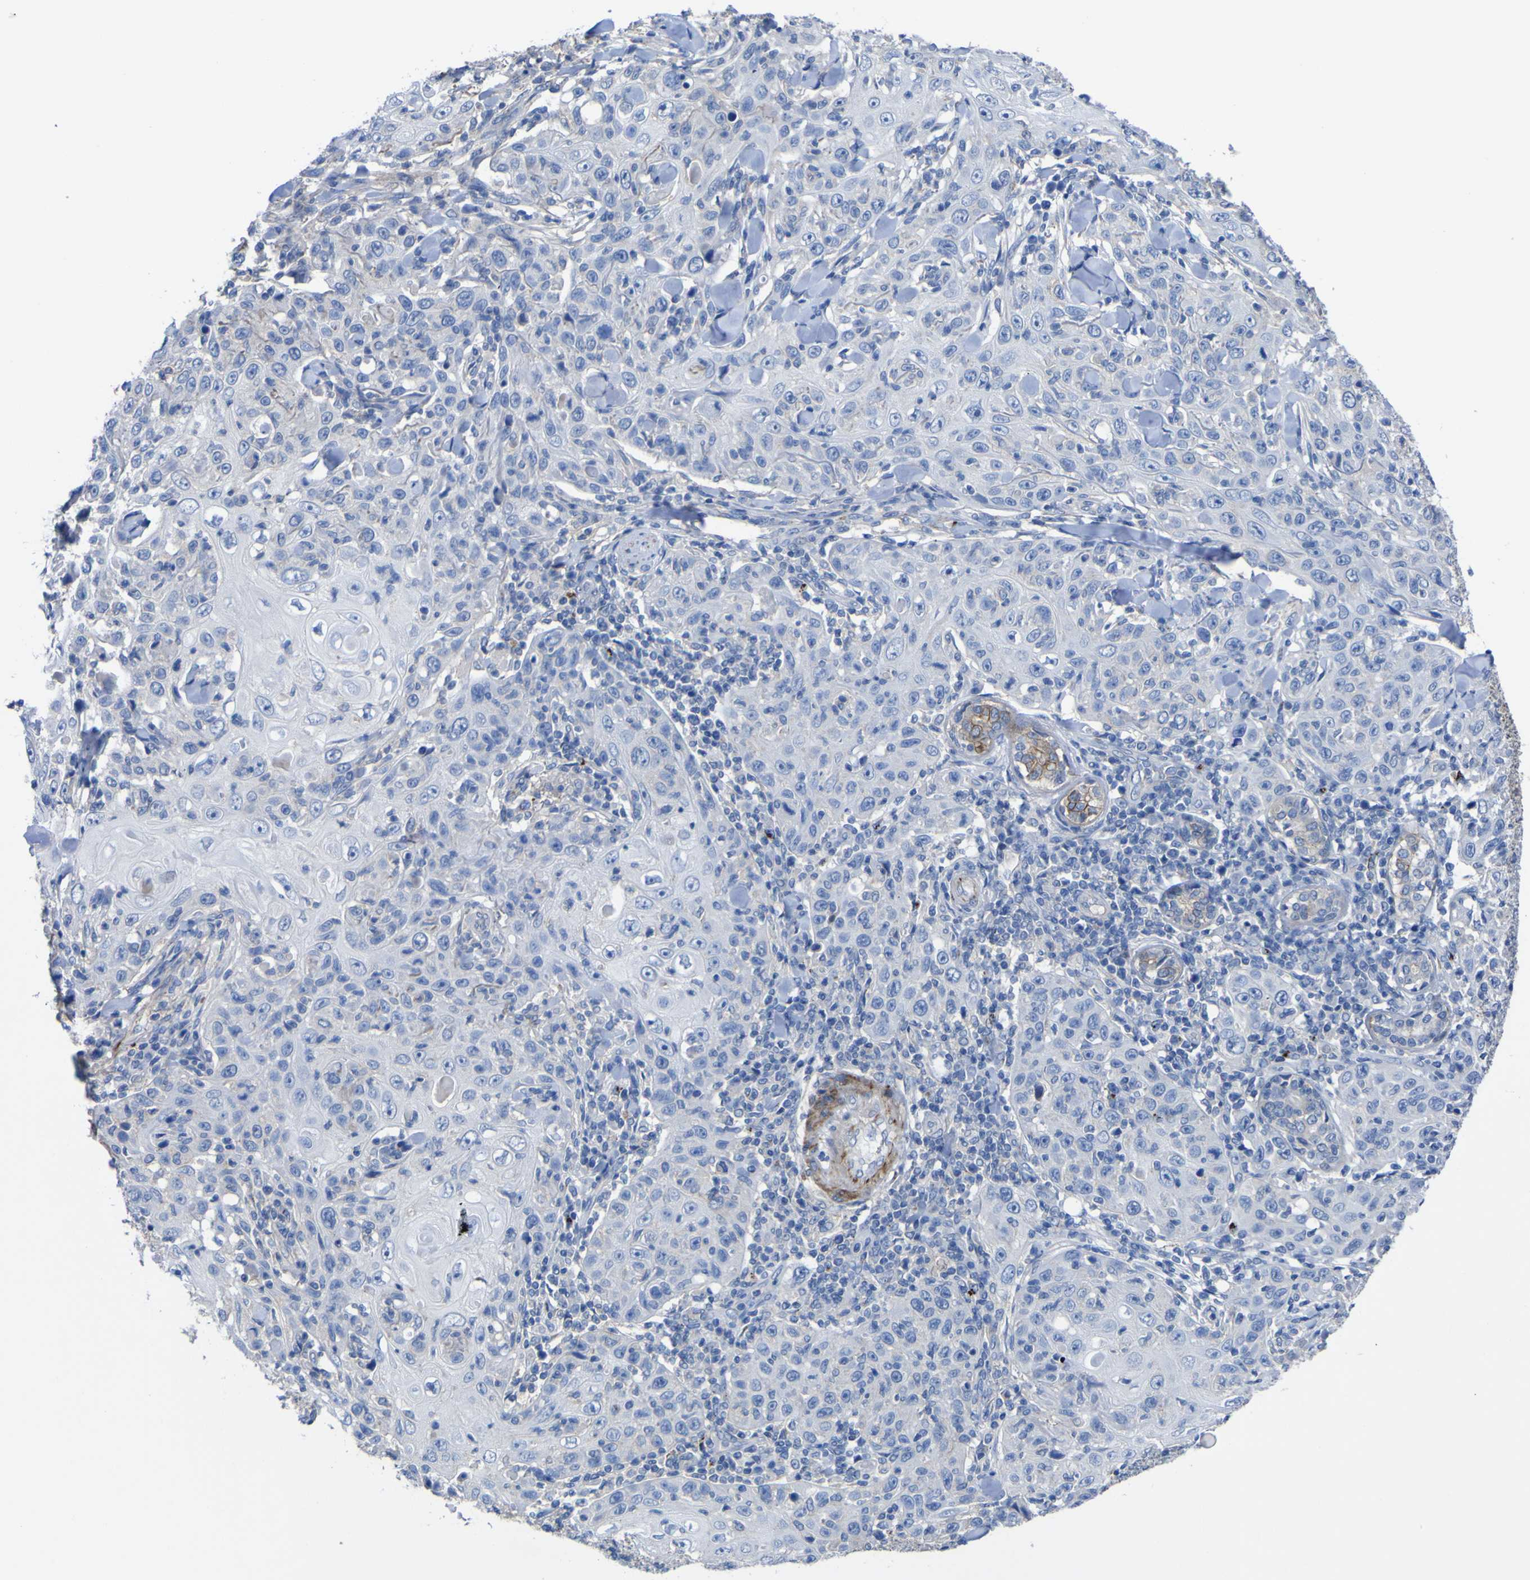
{"staining": {"intensity": "negative", "quantity": "none", "location": "none"}, "tissue": "skin cancer", "cell_type": "Tumor cells", "image_type": "cancer", "snomed": [{"axis": "morphology", "description": "Squamous cell carcinoma, NOS"}, {"axis": "topography", "description": "Skin"}], "caption": "Tumor cells are negative for brown protein staining in skin squamous cell carcinoma. Brightfield microscopy of IHC stained with DAB (3,3'-diaminobenzidine) (brown) and hematoxylin (blue), captured at high magnification.", "gene": "AGO4", "patient": {"sex": "female", "age": 88}}